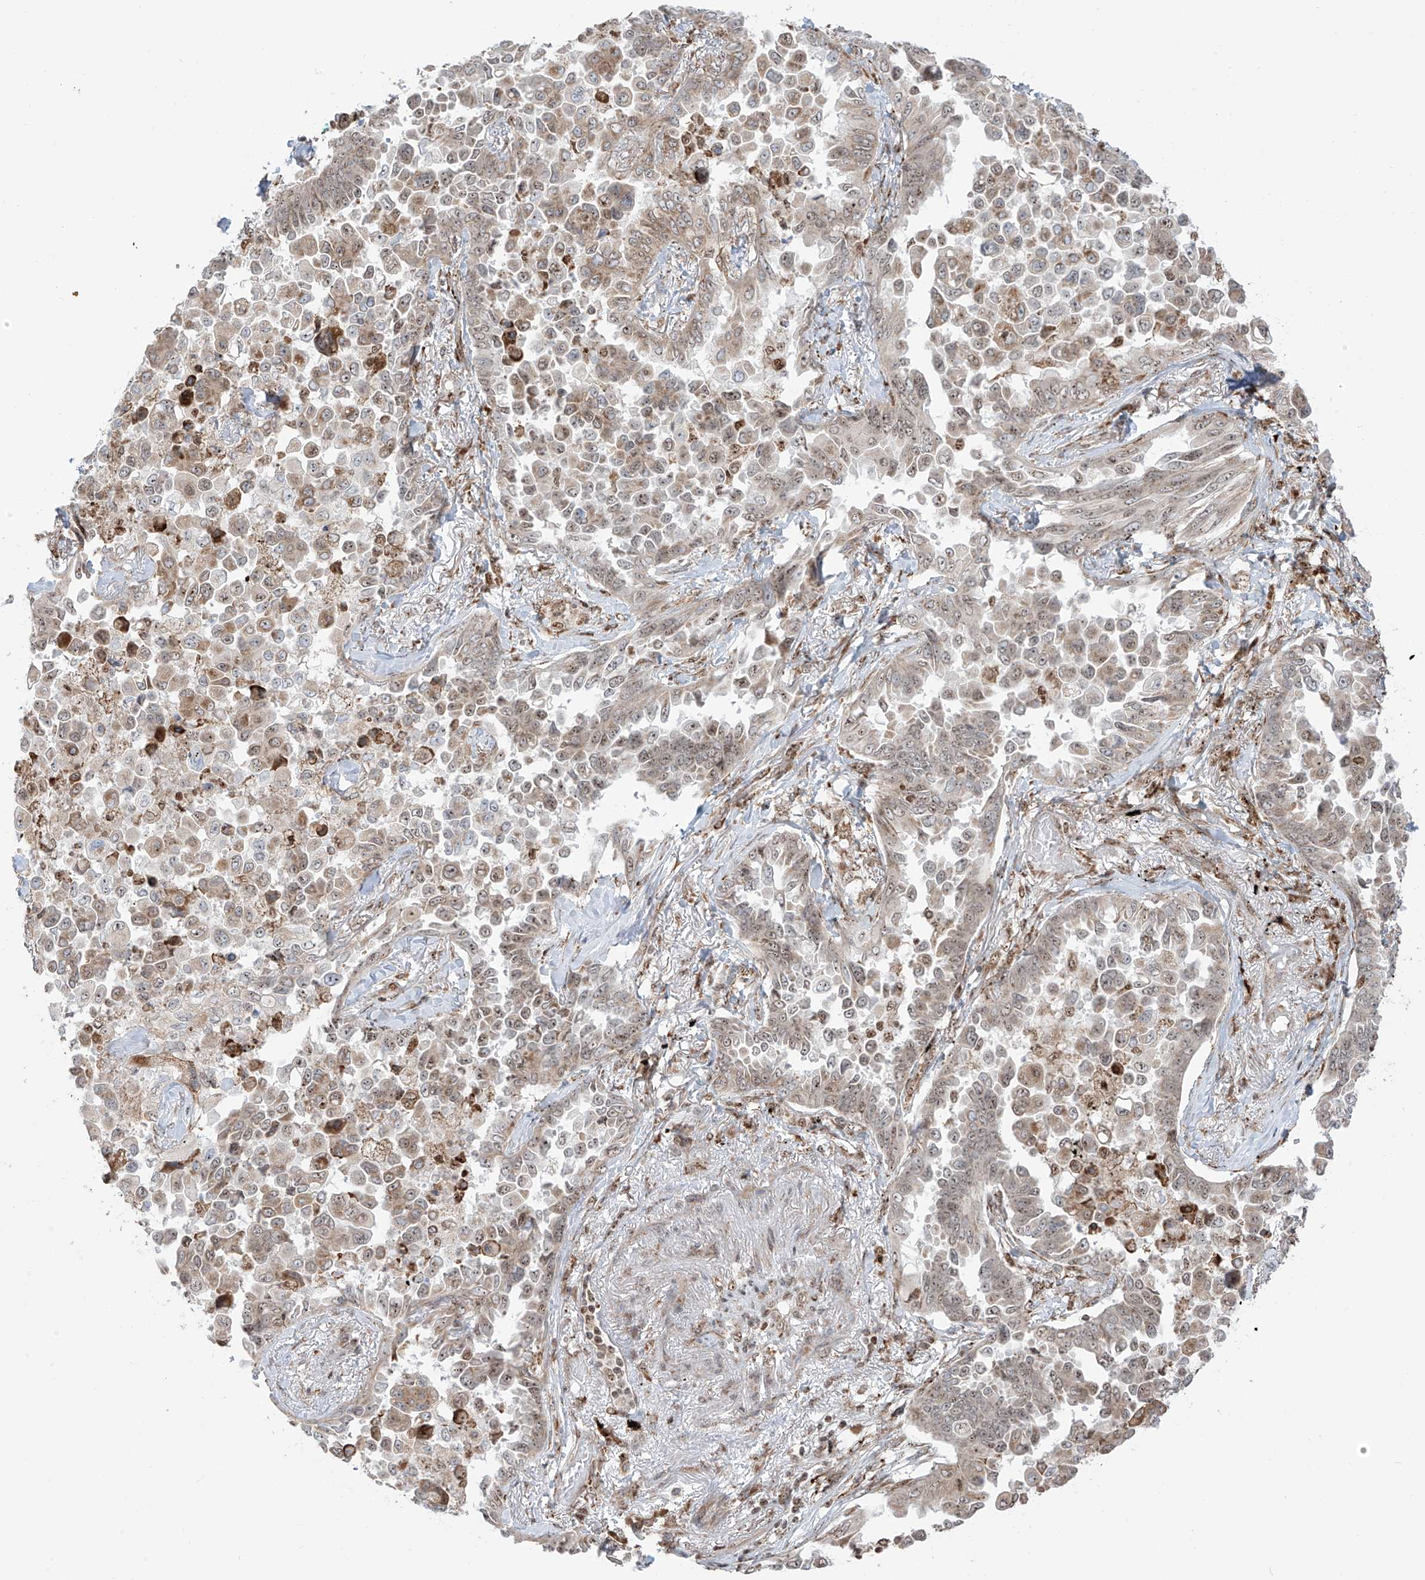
{"staining": {"intensity": "weak", "quantity": ">75%", "location": "cytoplasmic/membranous,nuclear"}, "tissue": "lung cancer", "cell_type": "Tumor cells", "image_type": "cancer", "snomed": [{"axis": "morphology", "description": "Adenocarcinoma, NOS"}, {"axis": "topography", "description": "Lung"}], "caption": "Protein expression analysis of adenocarcinoma (lung) displays weak cytoplasmic/membranous and nuclear staining in approximately >75% of tumor cells.", "gene": "ZBTB8A", "patient": {"sex": "female", "age": 67}}